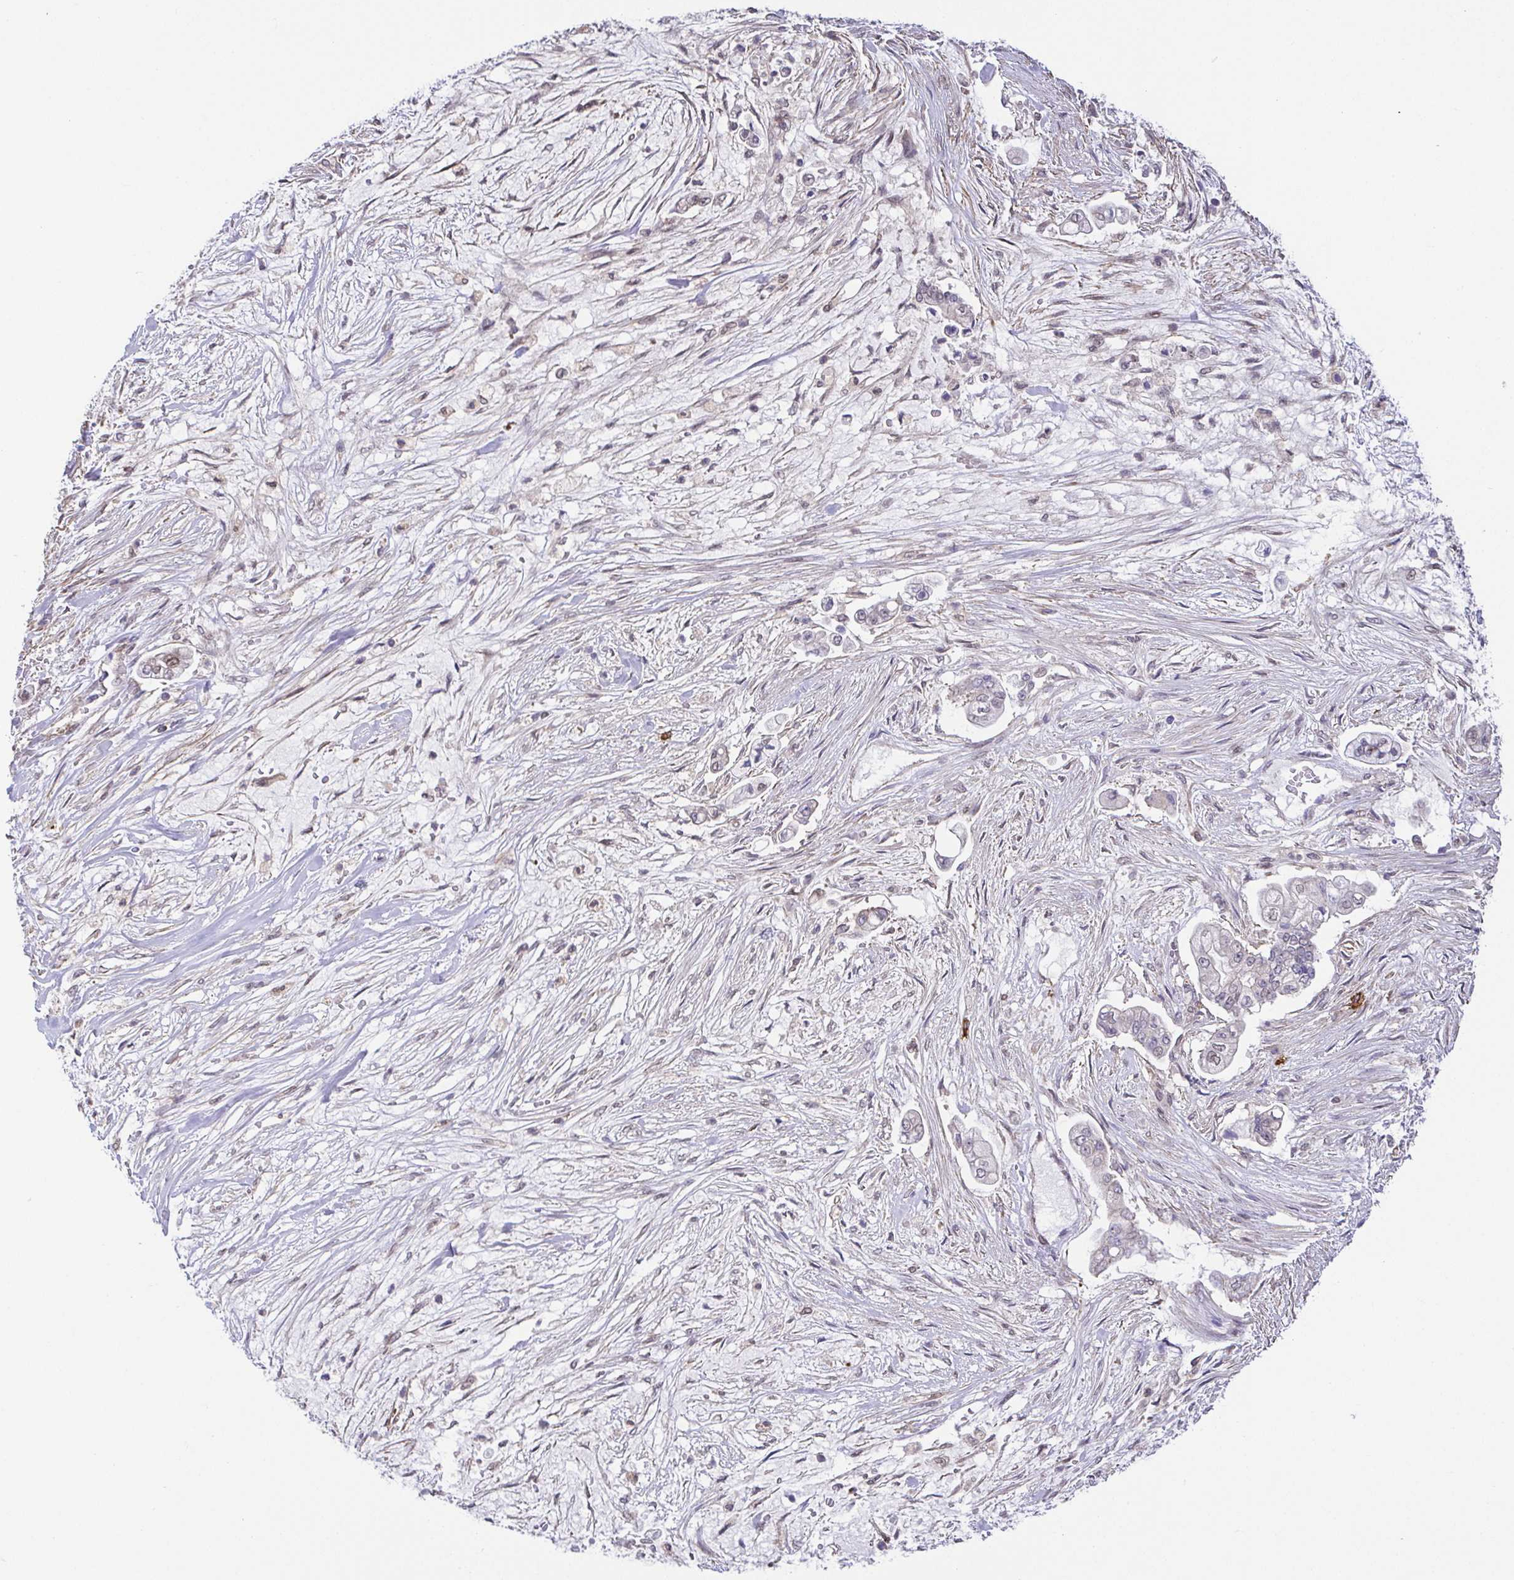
{"staining": {"intensity": "negative", "quantity": "none", "location": "none"}, "tissue": "pancreatic cancer", "cell_type": "Tumor cells", "image_type": "cancer", "snomed": [{"axis": "morphology", "description": "Adenocarcinoma, NOS"}, {"axis": "topography", "description": "Pancreas"}], "caption": "High magnification brightfield microscopy of pancreatic adenocarcinoma stained with DAB (brown) and counterstained with hematoxylin (blue): tumor cells show no significant staining.", "gene": "PREPL", "patient": {"sex": "female", "age": 69}}